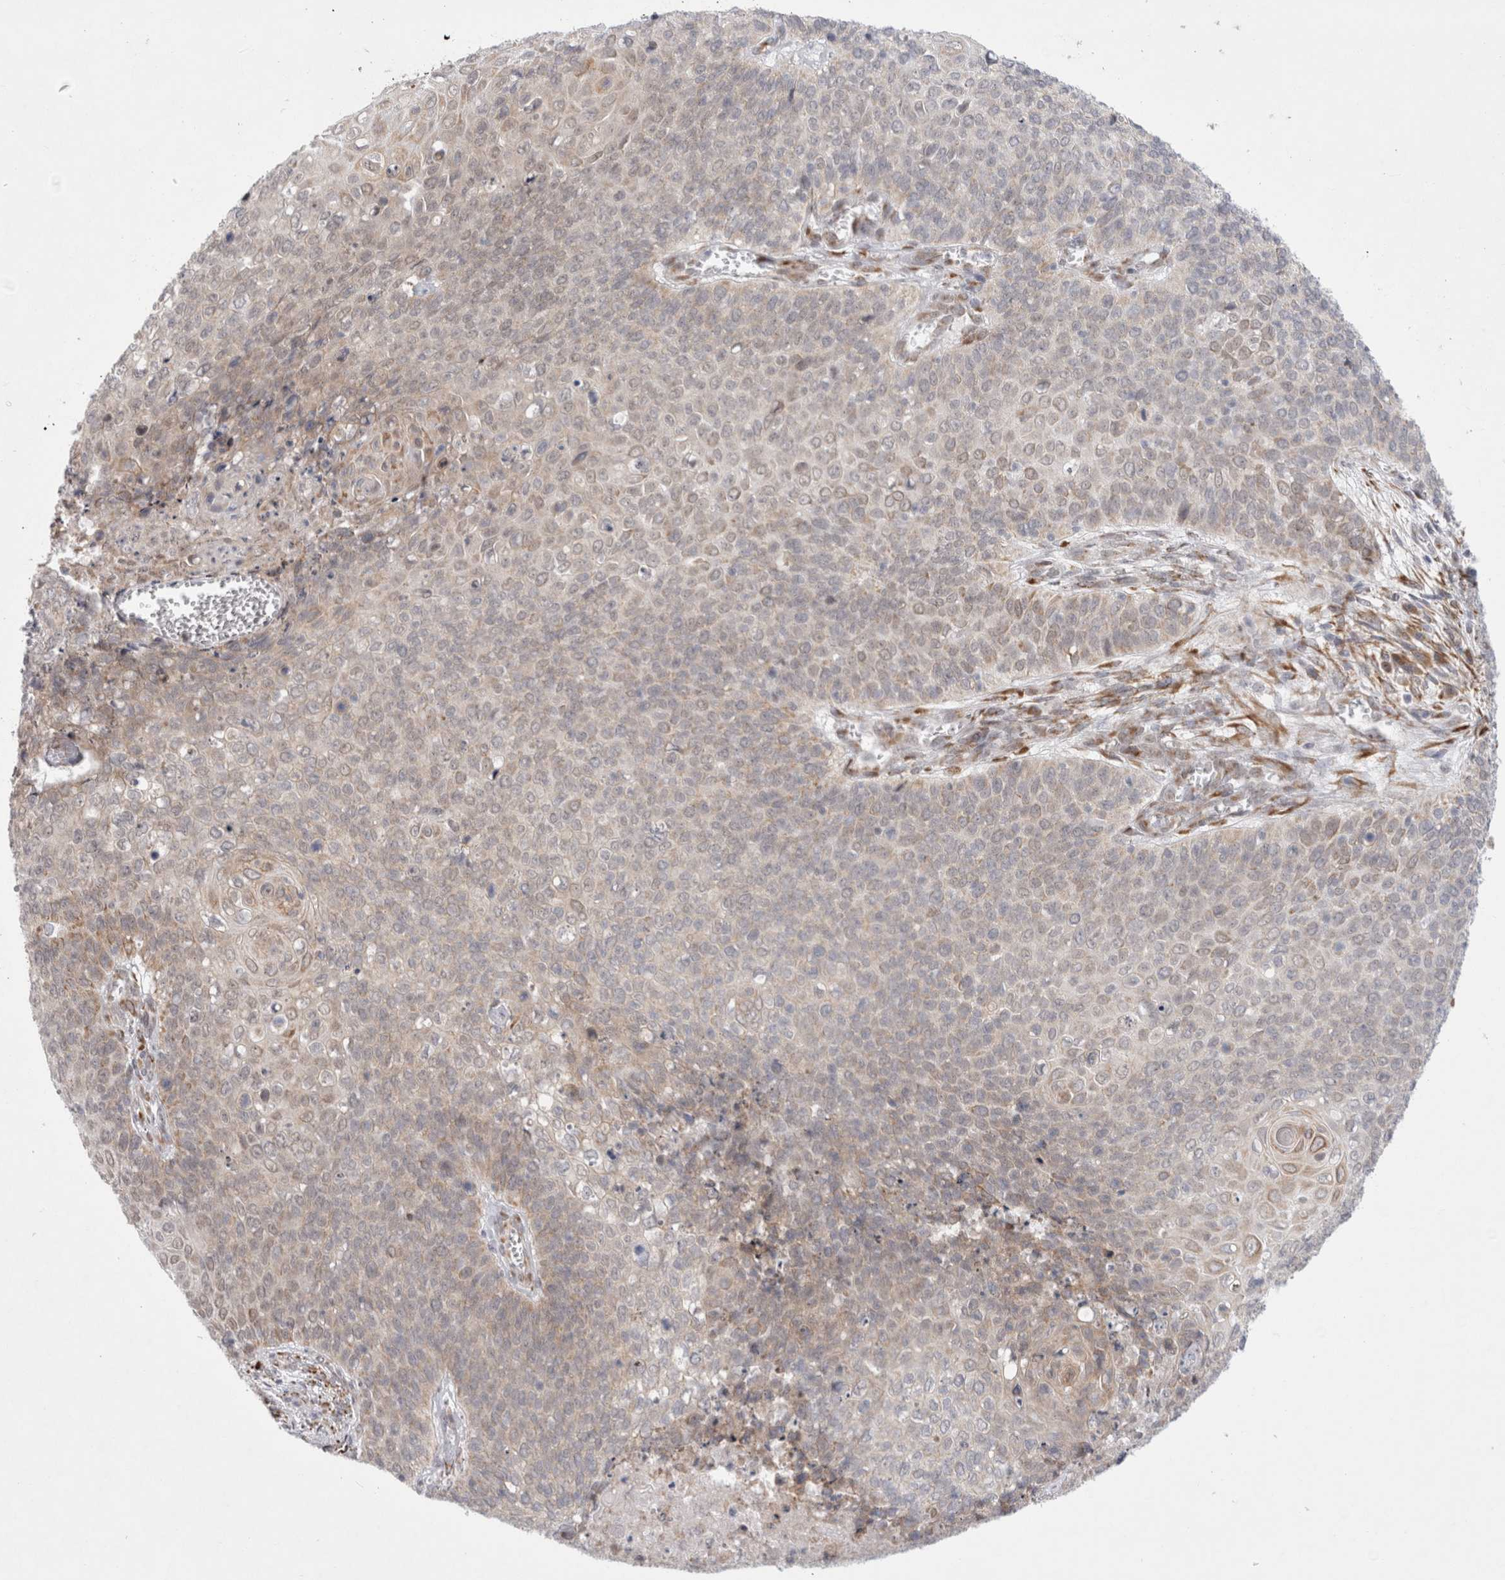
{"staining": {"intensity": "weak", "quantity": "<25%", "location": "cytoplasmic/membranous,nuclear"}, "tissue": "cervical cancer", "cell_type": "Tumor cells", "image_type": "cancer", "snomed": [{"axis": "morphology", "description": "Squamous cell carcinoma, NOS"}, {"axis": "topography", "description": "Cervix"}], "caption": "Micrograph shows no significant protein positivity in tumor cells of cervical cancer (squamous cell carcinoma).", "gene": "TRMT1L", "patient": {"sex": "female", "age": 39}}